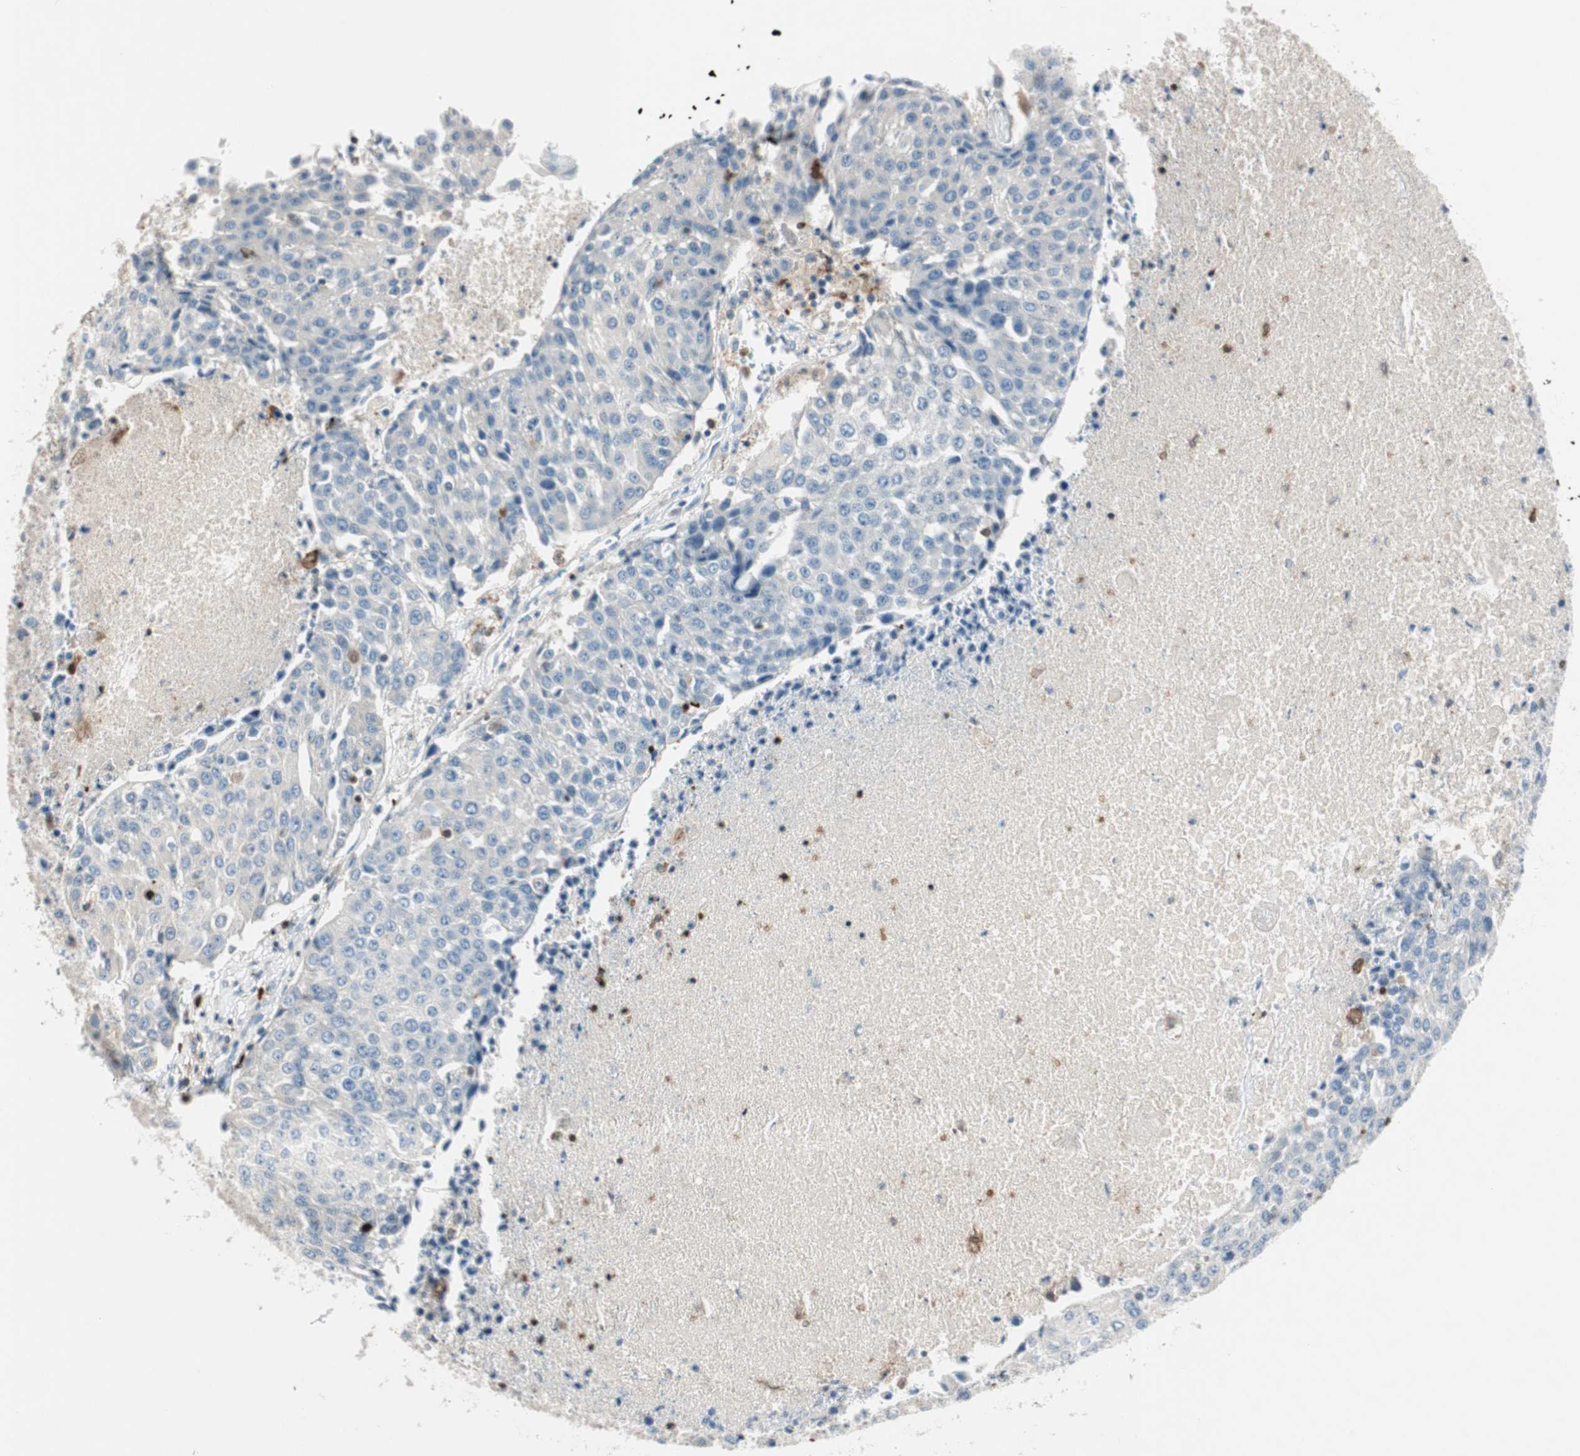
{"staining": {"intensity": "negative", "quantity": "none", "location": "none"}, "tissue": "urothelial cancer", "cell_type": "Tumor cells", "image_type": "cancer", "snomed": [{"axis": "morphology", "description": "Urothelial carcinoma, High grade"}, {"axis": "topography", "description": "Urinary bladder"}], "caption": "The micrograph shows no significant expression in tumor cells of urothelial cancer.", "gene": "COTL1", "patient": {"sex": "female", "age": 85}}